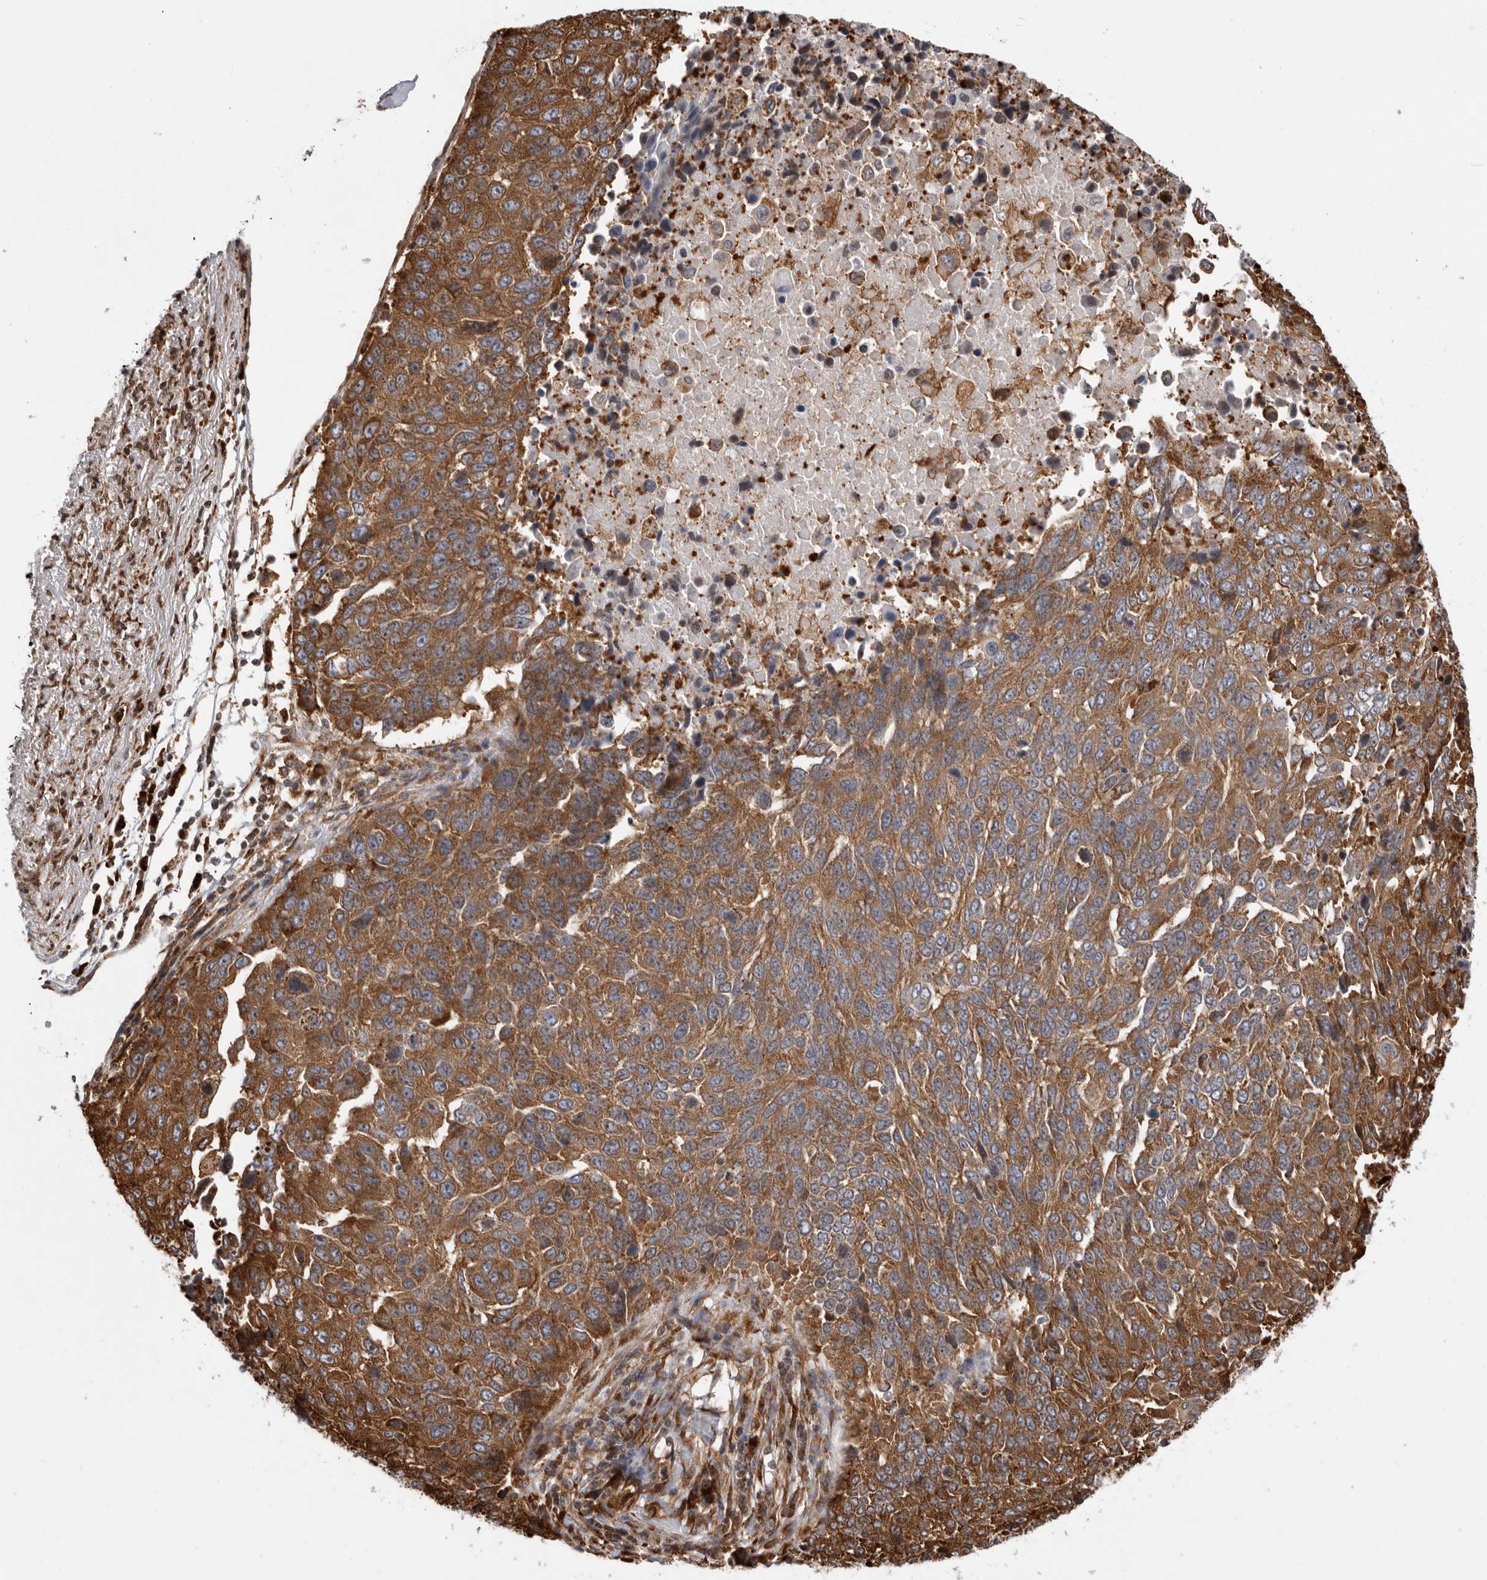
{"staining": {"intensity": "strong", "quantity": ">75%", "location": "cytoplasmic/membranous"}, "tissue": "lung cancer", "cell_type": "Tumor cells", "image_type": "cancer", "snomed": [{"axis": "morphology", "description": "Squamous cell carcinoma, NOS"}, {"axis": "topography", "description": "Lung"}], "caption": "IHC photomicrograph of neoplastic tissue: lung cancer stained using IHC reveals high levels of strong protein expression localized specifically in the cytoplasmic/membranous of tumor cells, appearing as a cytoplasmic/membranous brown color.", "gene": "FZD3", "patient": {"sex": "male", "age": 66}}